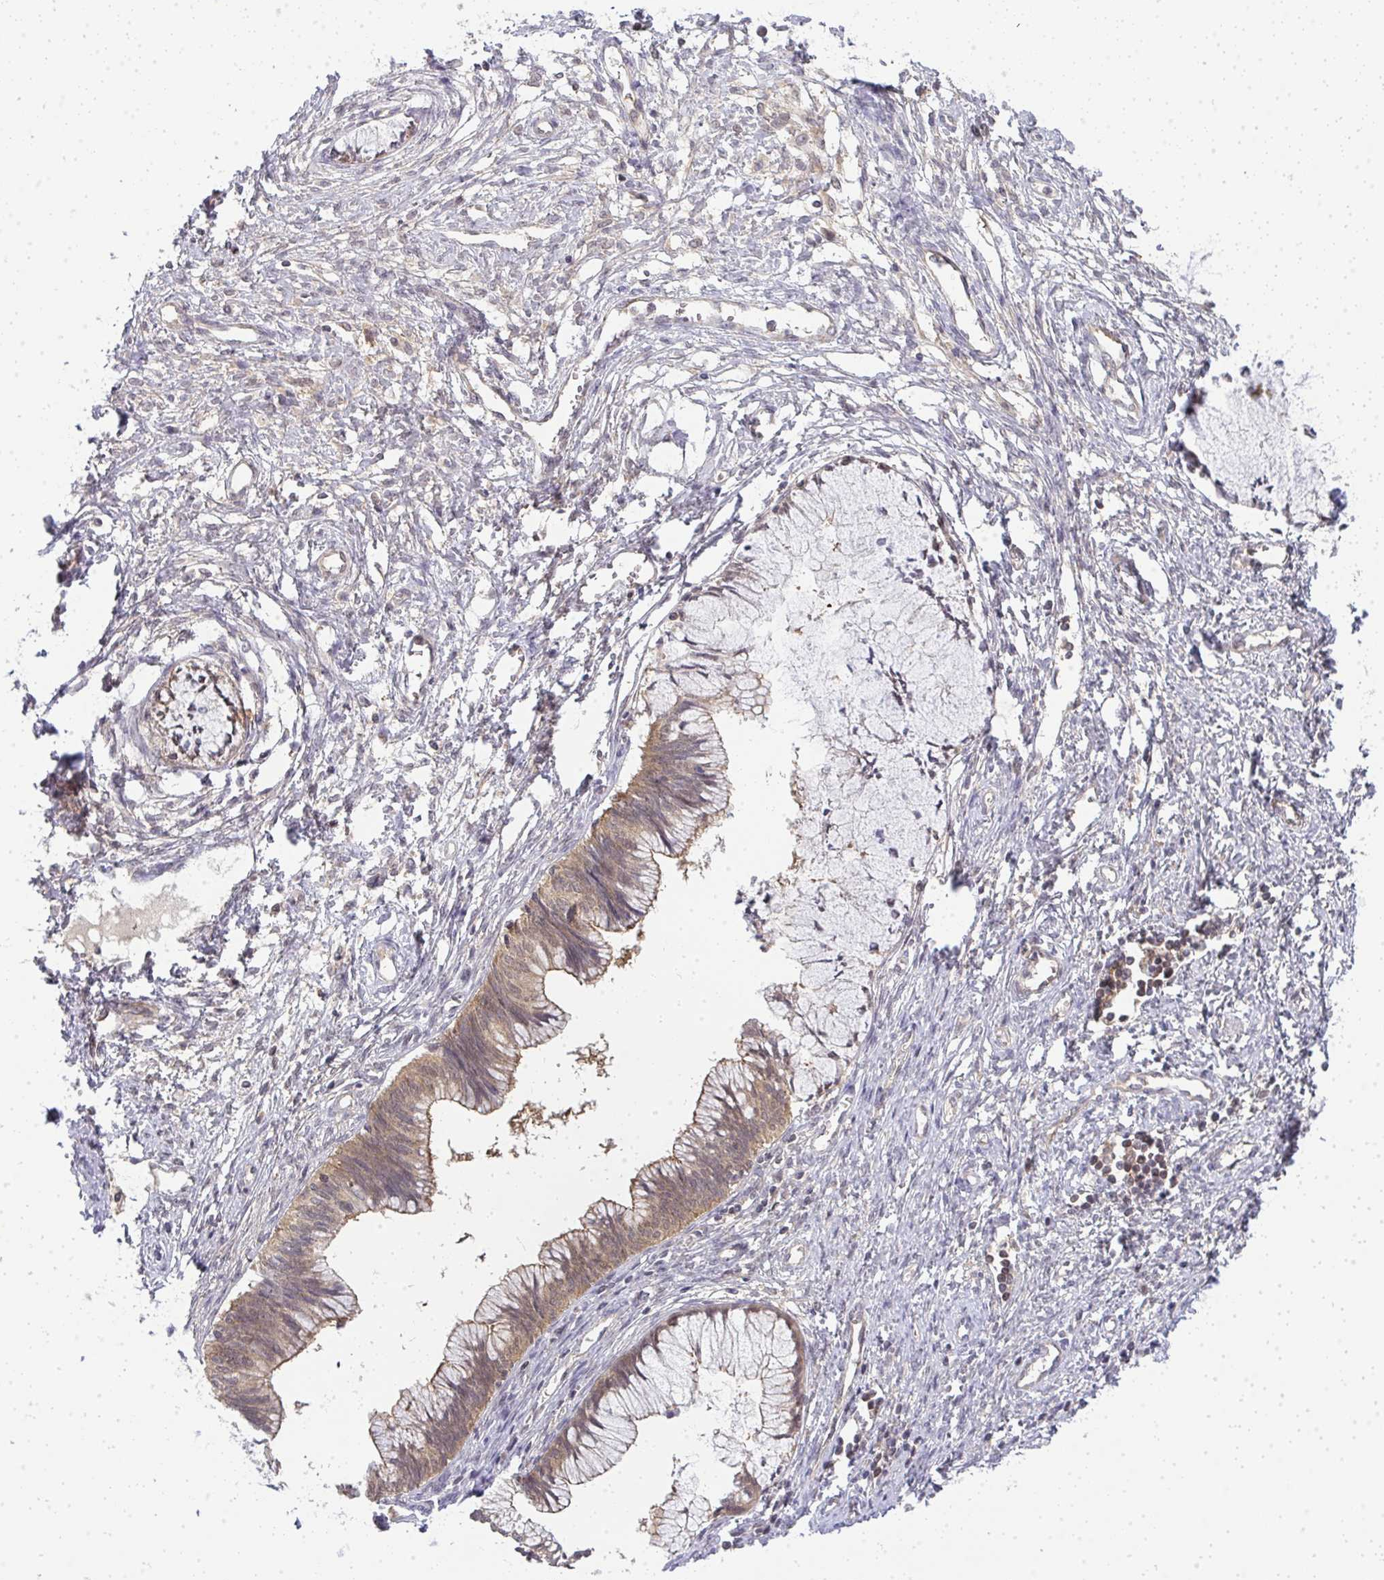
{"staining": {"intensity": "moderate", "quantity": ">75%", "location": "cytoplasmic/membranous"}, "tissue": "cervical cancer", "cell_type": "Tumor cells", "image_type": "cancer", "snomed": [{"axis": "morphology", "description": "Adenocarcinoma, NOS"}, {"axis": "topography", "description": "Cervix"}], "caption": "Human cervical cancer stained with a brown dye exhibits moderate cytoplasmic/membranous positive positivity in approximately >75% of tumor cells.", "gene": "HDHD2", "patient": {"sex": "female", "age": 44}}